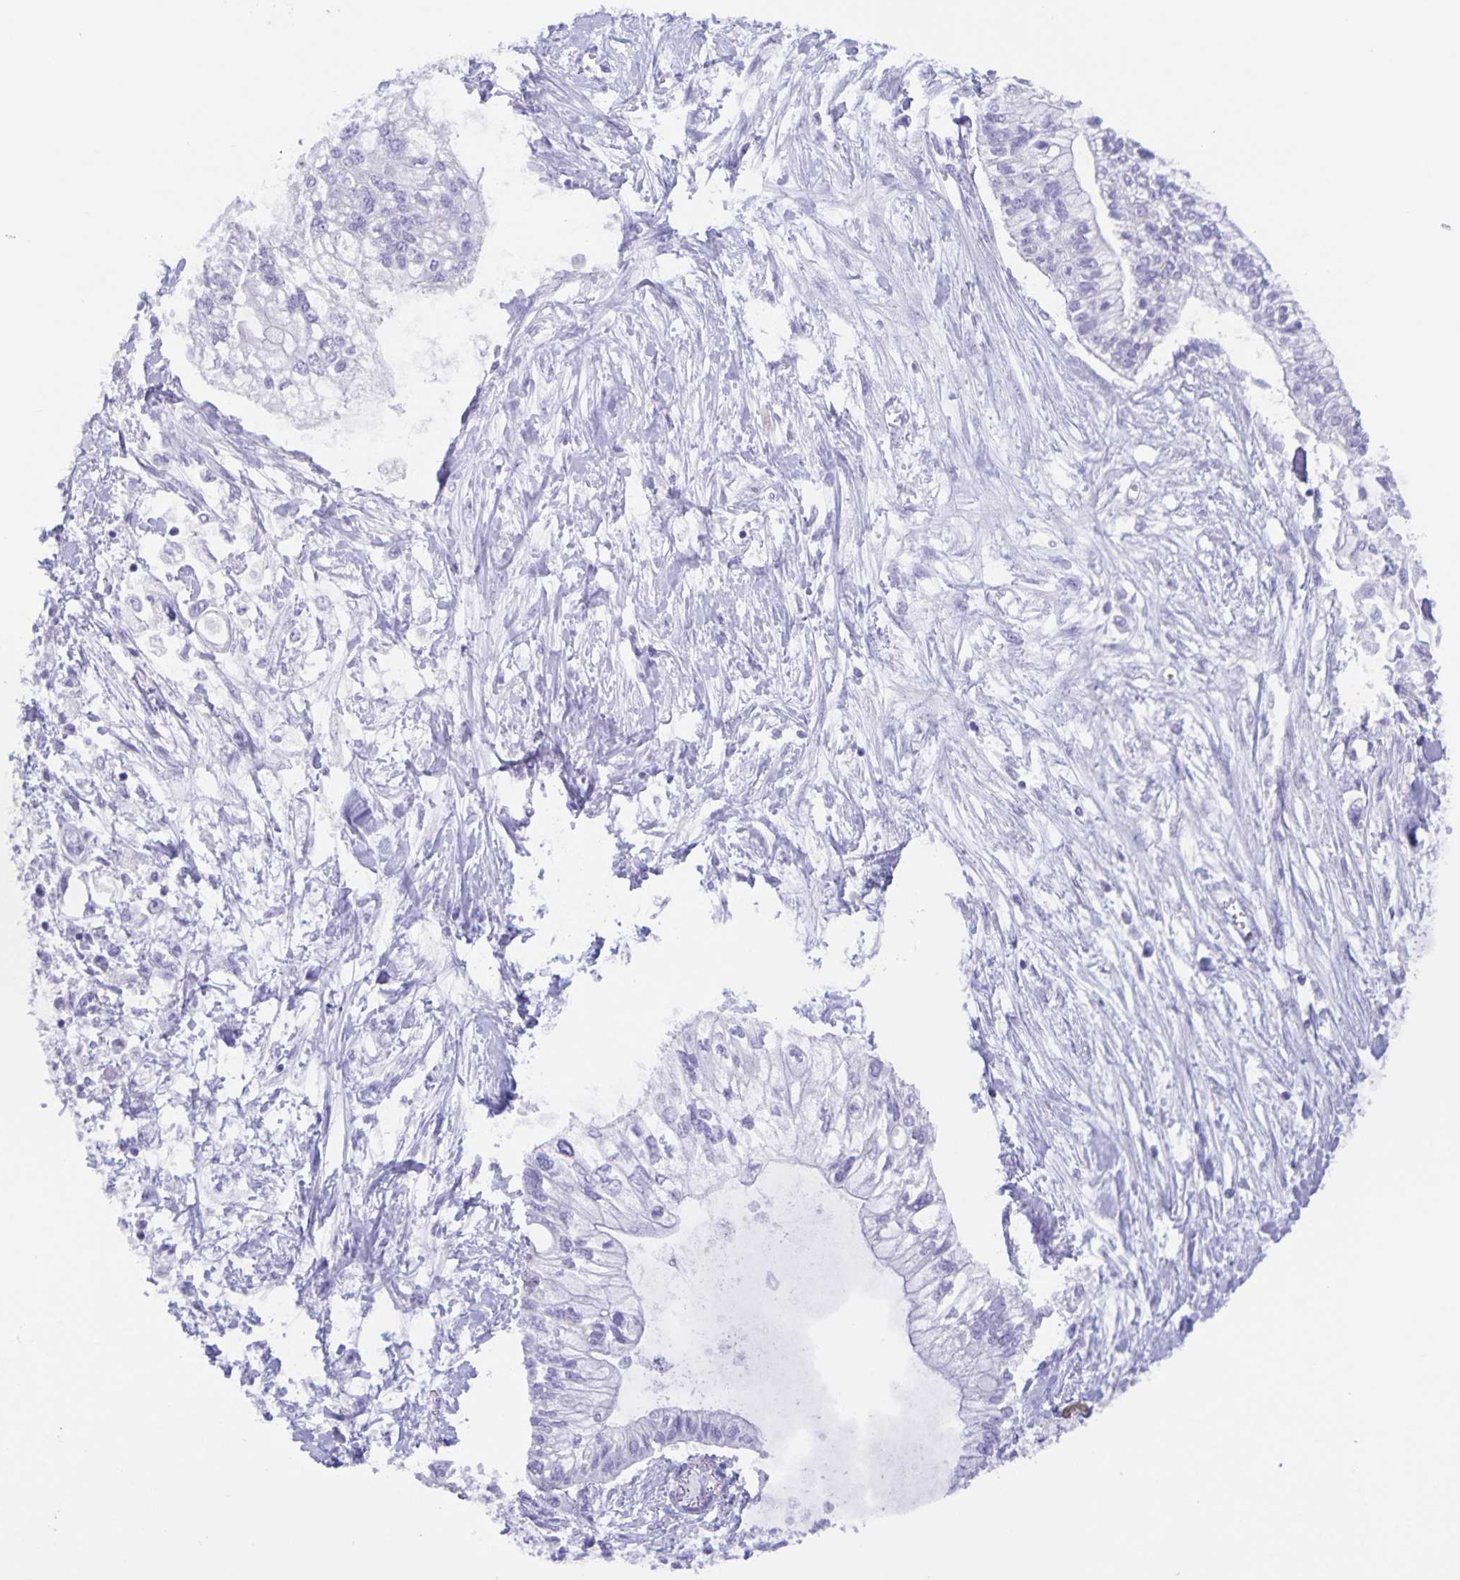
{"staining": {"intensity": "negative", "quantity": "none", "location": "none"}, "tissue": "pancreatic cancer", "cell_type": "Tumor cells", "image_type": "cancer", "snomed": [{"axis": "morphology", "description": "Adenocarcinoma, NOS"}, {"axis": "topography", "description": "Pancreas"}], "caption": "This is a photomicrograph of immunohistochemistry (IHC) staining of adenocarcinoma (pancreatic), which shows no positivity in tumor cells.", "gene": "AQP4", "patient": {"sex": "female", "age": 77}}